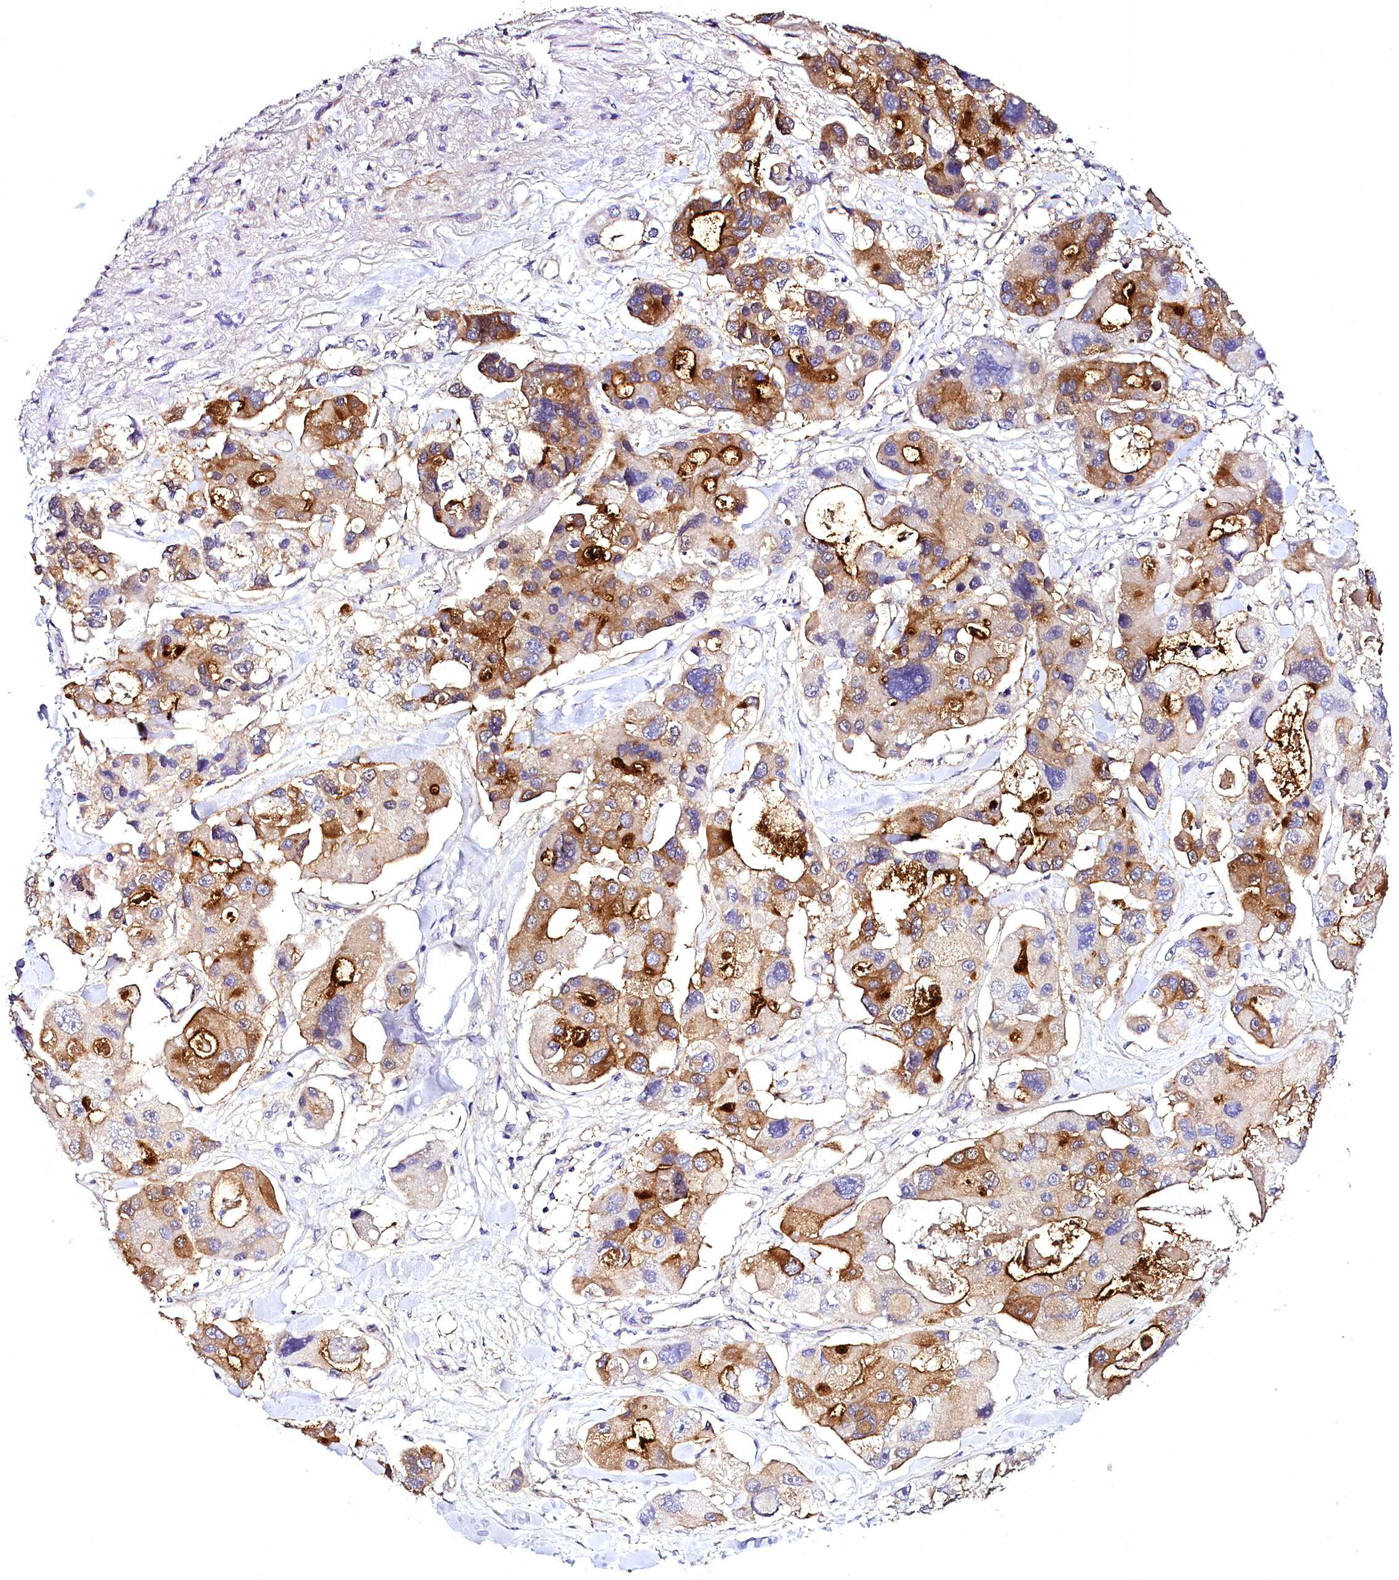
{"staining": {"intensity": "moderate", "quantity": ">75%", "location": "cytoplasmic/membranous"}, "tissue": "lung cancer", "cell_type": "Tumor cells", "image_type": "cancer", "snomed": [{"axis": "morphology", "description": "Adenocarcinoma, NOS"}, {"axis": "topography", "description": "Lung"}], "caption": "Immunohistochemistry (IHC) of lung cancer reveals medium levels of moderate cytoplasmic/membranous positivity in about >75% of tumor cells. Nuclei are stained in blue.", "gene": "STXBP1", "patient": {"sex": "female", "age": 54}}